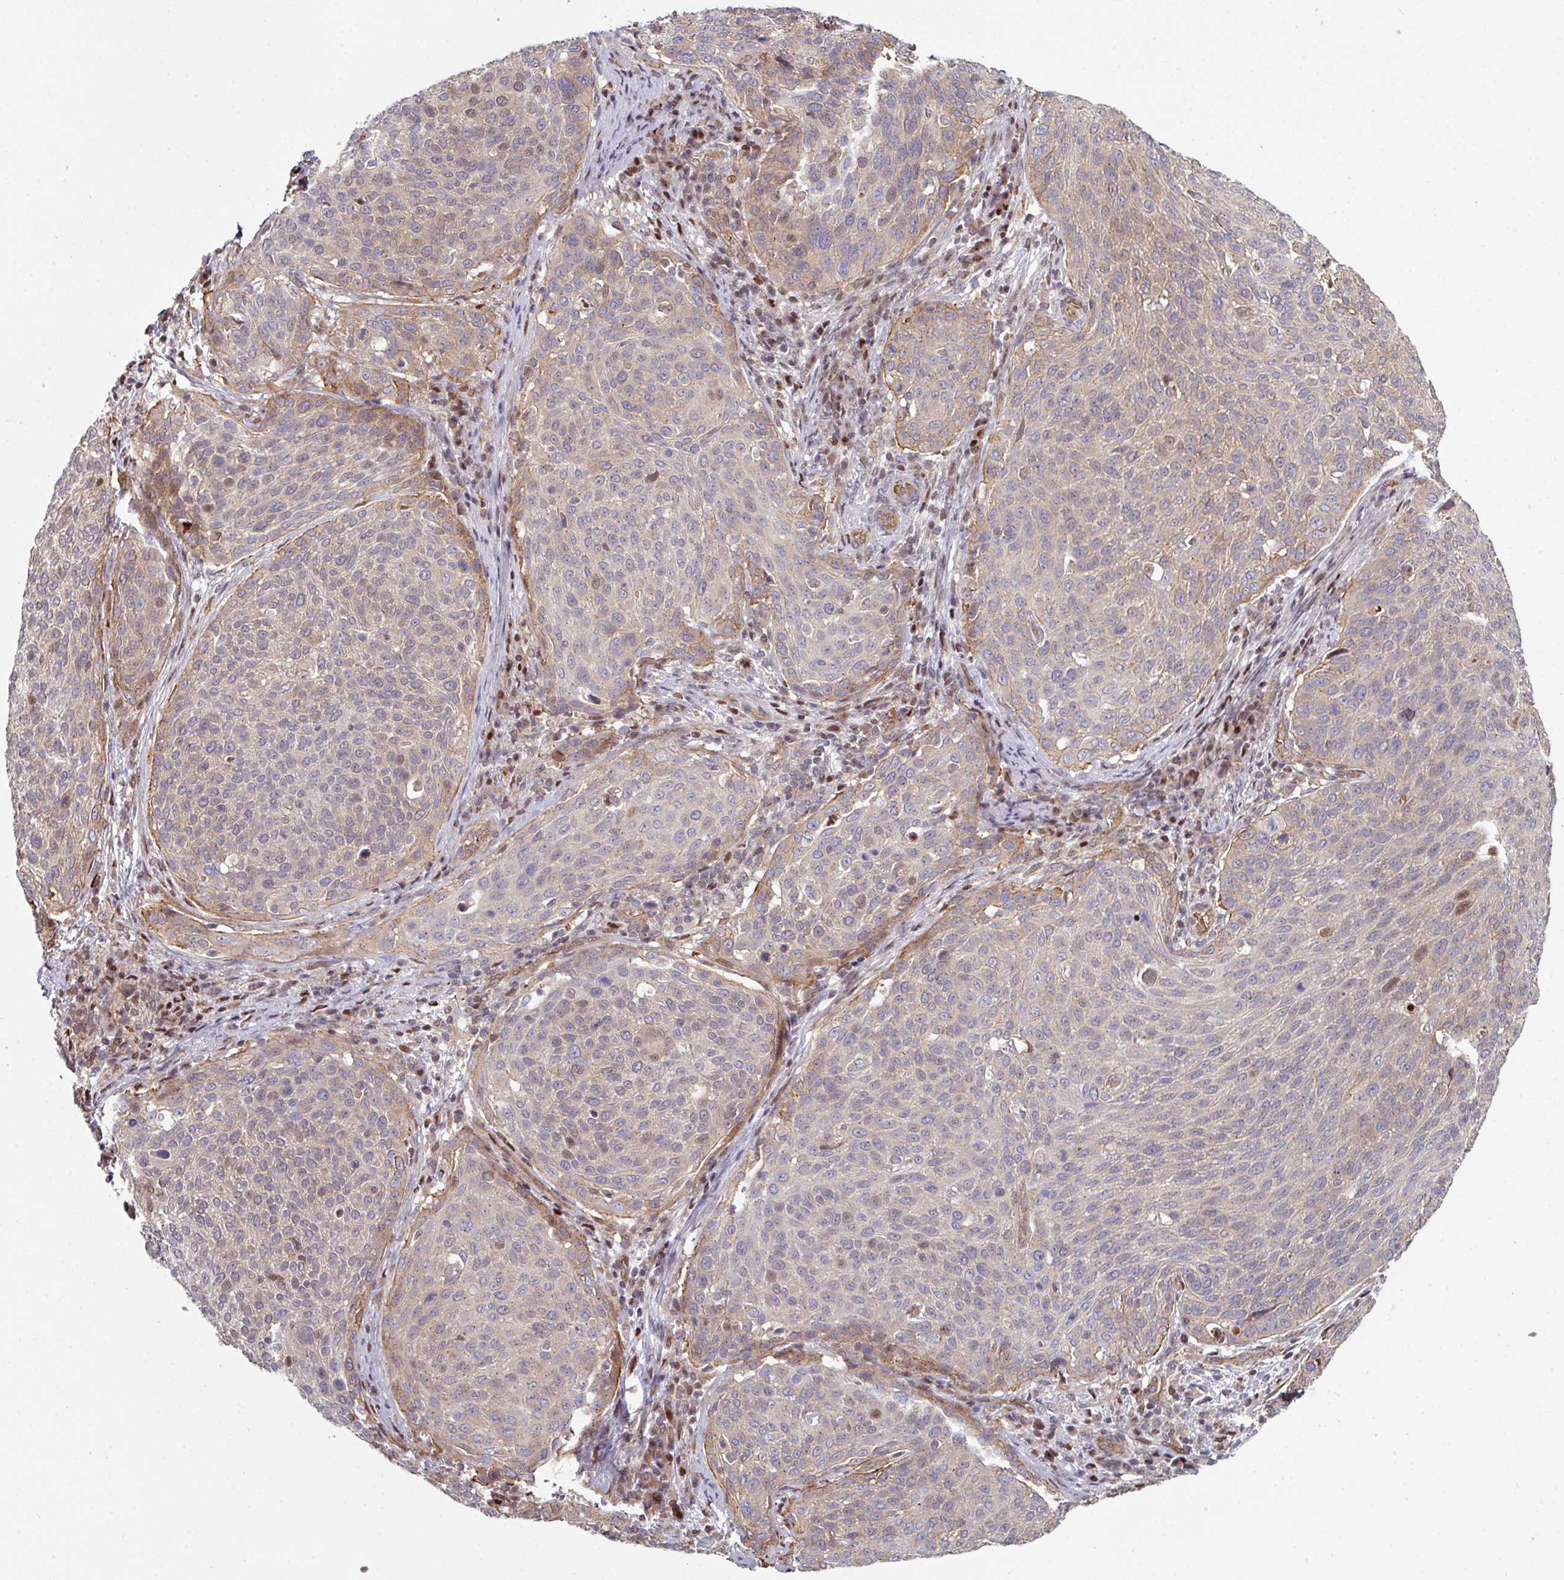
{"staining": {"intensity": "moderate", "quantity": "<25%", "location": "cytoplasmic/membranous,nuclear"}, "tissue": "cervical cancer", "cell_type": "Tumor cells", "image_type": "cancer", "snomed": [{"axis": "morphology", "description": "Squamous cell carcinoma, NOS"}, {"axis": "topography", "description": "Cervix"}], "caption": "An image of human cervical cancer (squamous cell carcinoma) stained for a protein shows moderate cytoplasmic/membranous and nuclear brown staining in tumor cells.", "gene": "ANO9", "patient": {"sex": "female", "age": 31}}